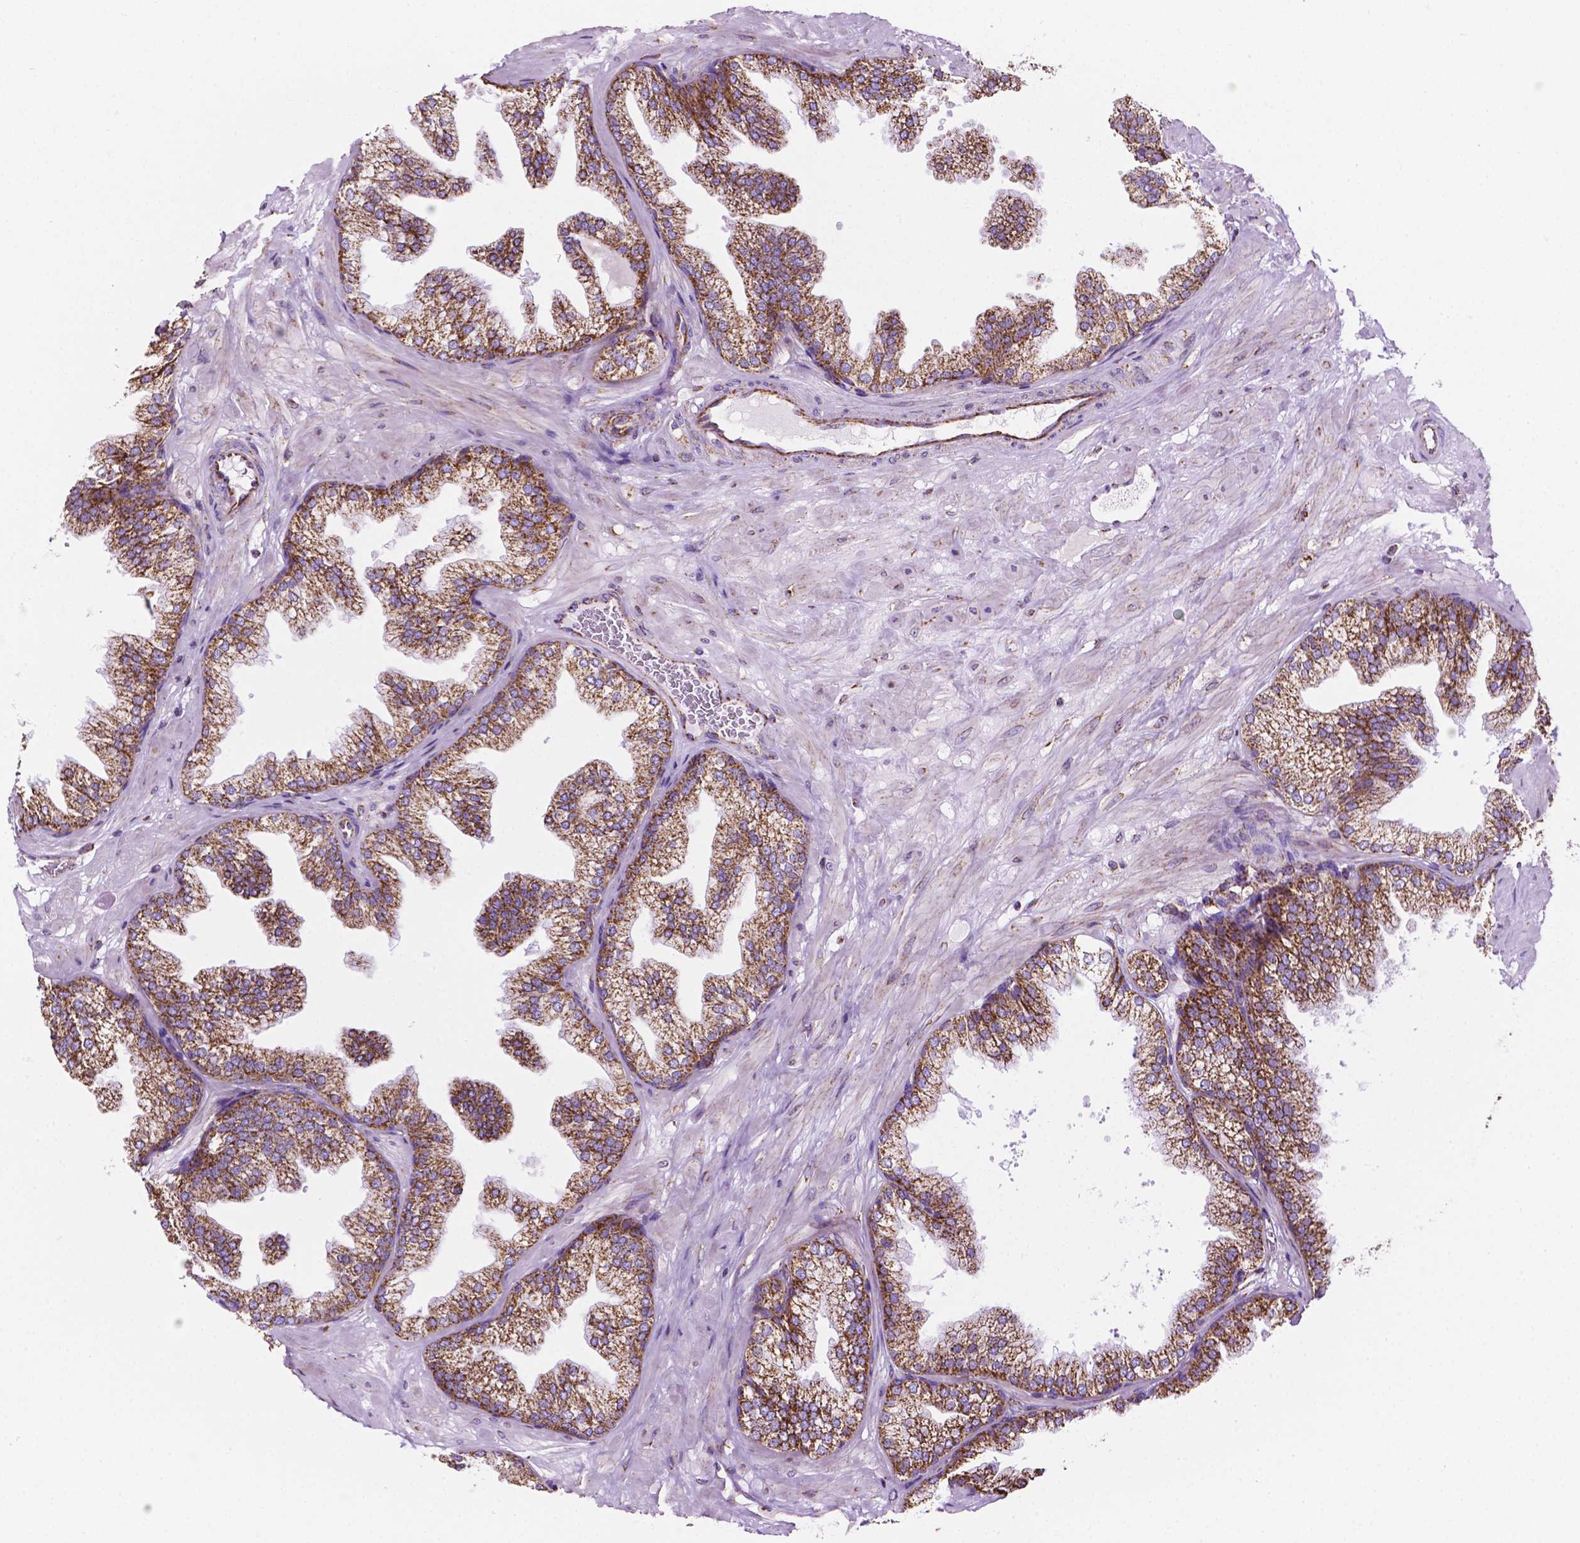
{"staining": {"intensity": "strong", "quantity": ">75%", "location": "cytoplasmic/membranous"}, "tissue": "prostate", "cell_type": "Glandular cells", "image_type": "normal", "snomed": [{"axis": "morphology", "description": "Normal tissue, NOS"}, {"axis": "topography", "description": "Prostate"}], "caption": "Glandular cells display high levels of strong cytoplasmic/membranous staining in approximately >75% of cells in benign prostate. The staining was performed using DAB, with brown indicating positive protein expression. Nuclei are stained blue with hematoxylin.", "gene": "RMDN3", "patient": {"sex": "male", "age": 37}}